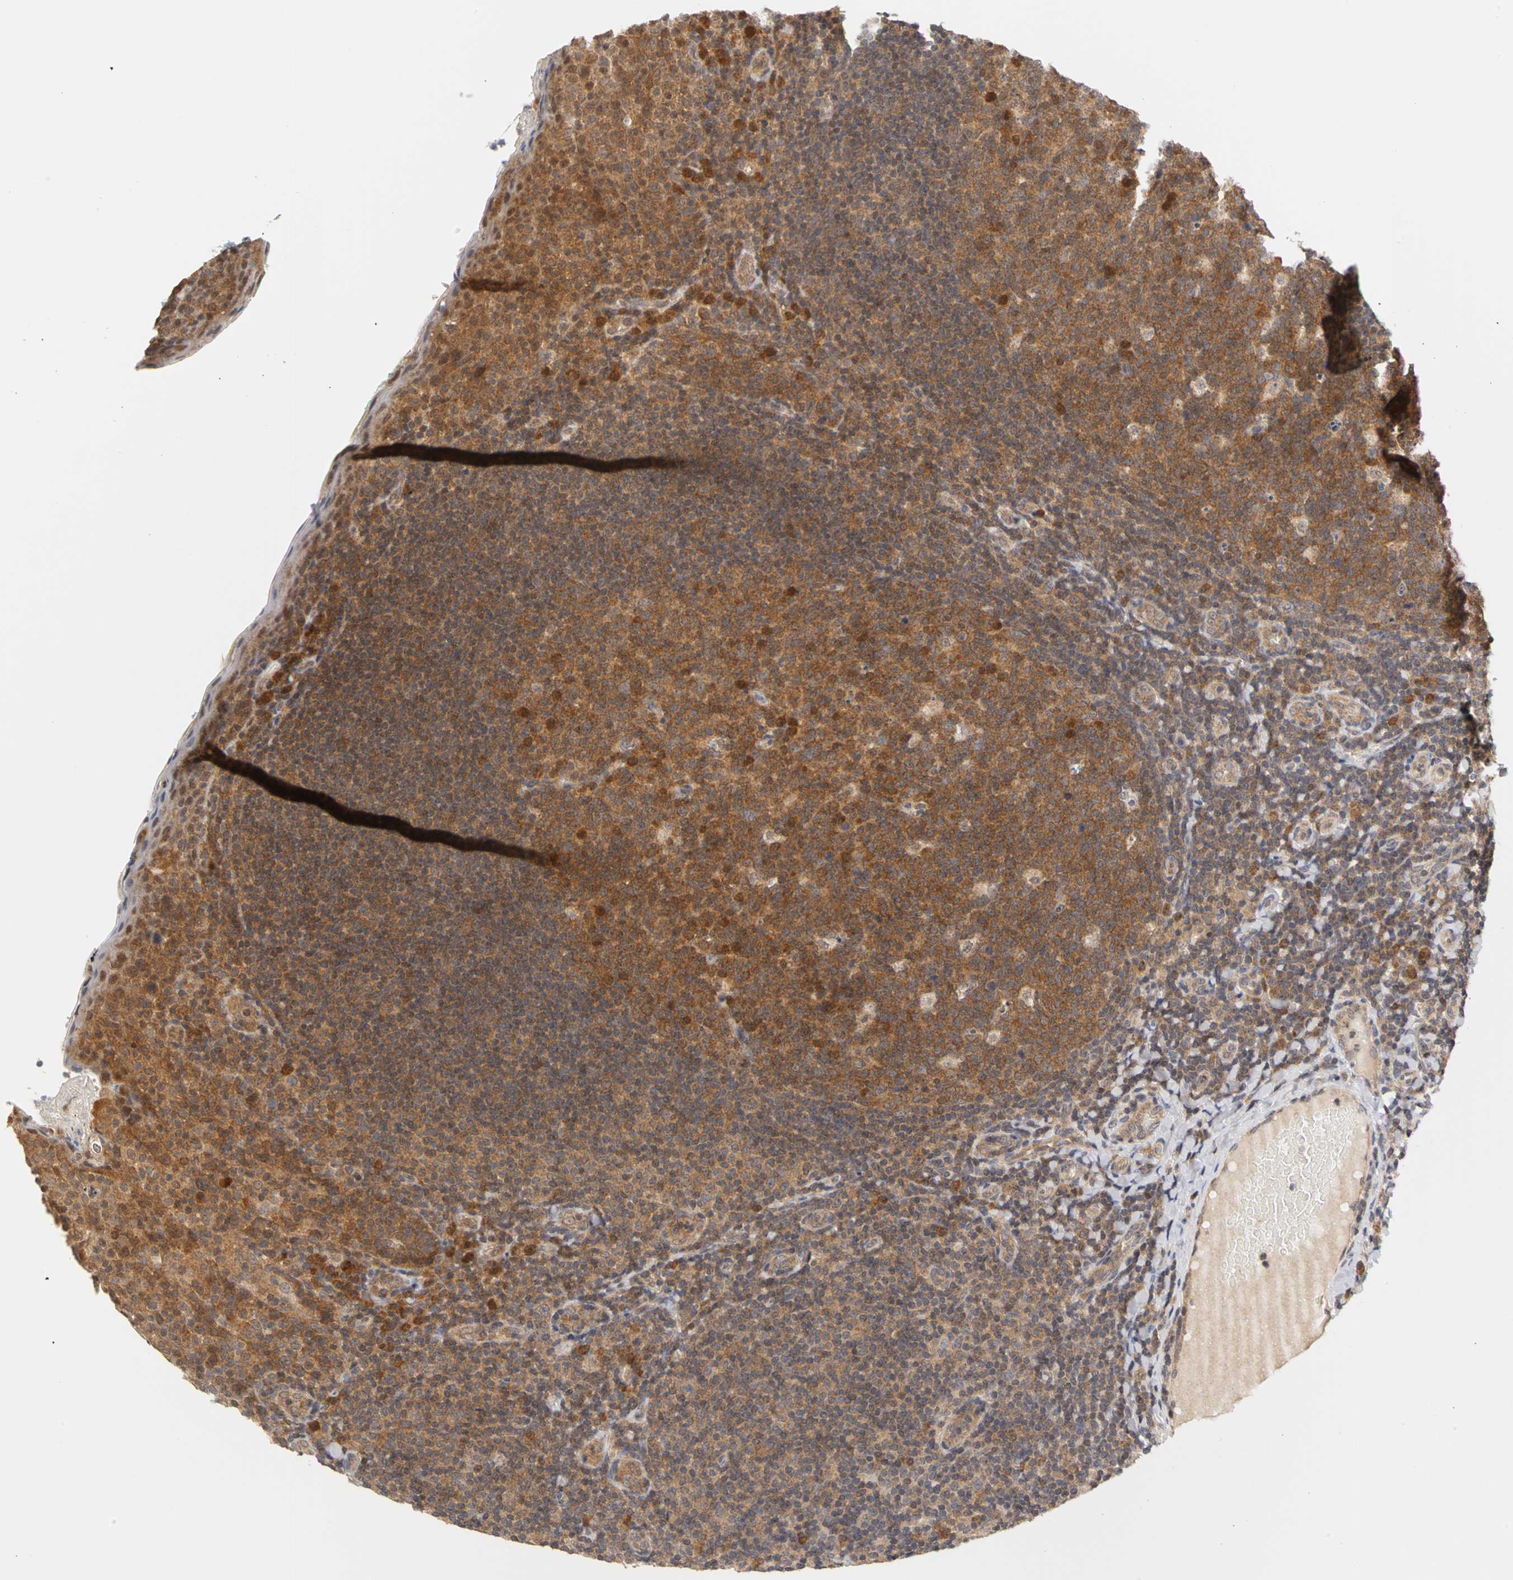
{"staining": {"intensity": "strong", "quantity": ">75%", "location": "cytoplasmic/membranous,nuclear"}, "tissue": "tonsil", "cell_type": "Germinal center cells", "image_type": "normal", "snomed": [{"axis": "morphology", "description": "Normal tissue, NOS"}, {"axis": "topography", "description": "Tonsil"}], "caption": "This image reveals immunohistochemistry staining of benign human tonsil, with high strong cytoplasmic/membranous,nuclear expression in approximately >75% of germinal center cells.", "gene": "UBE2M", "patient": {"sex": "male", "age": 17}}